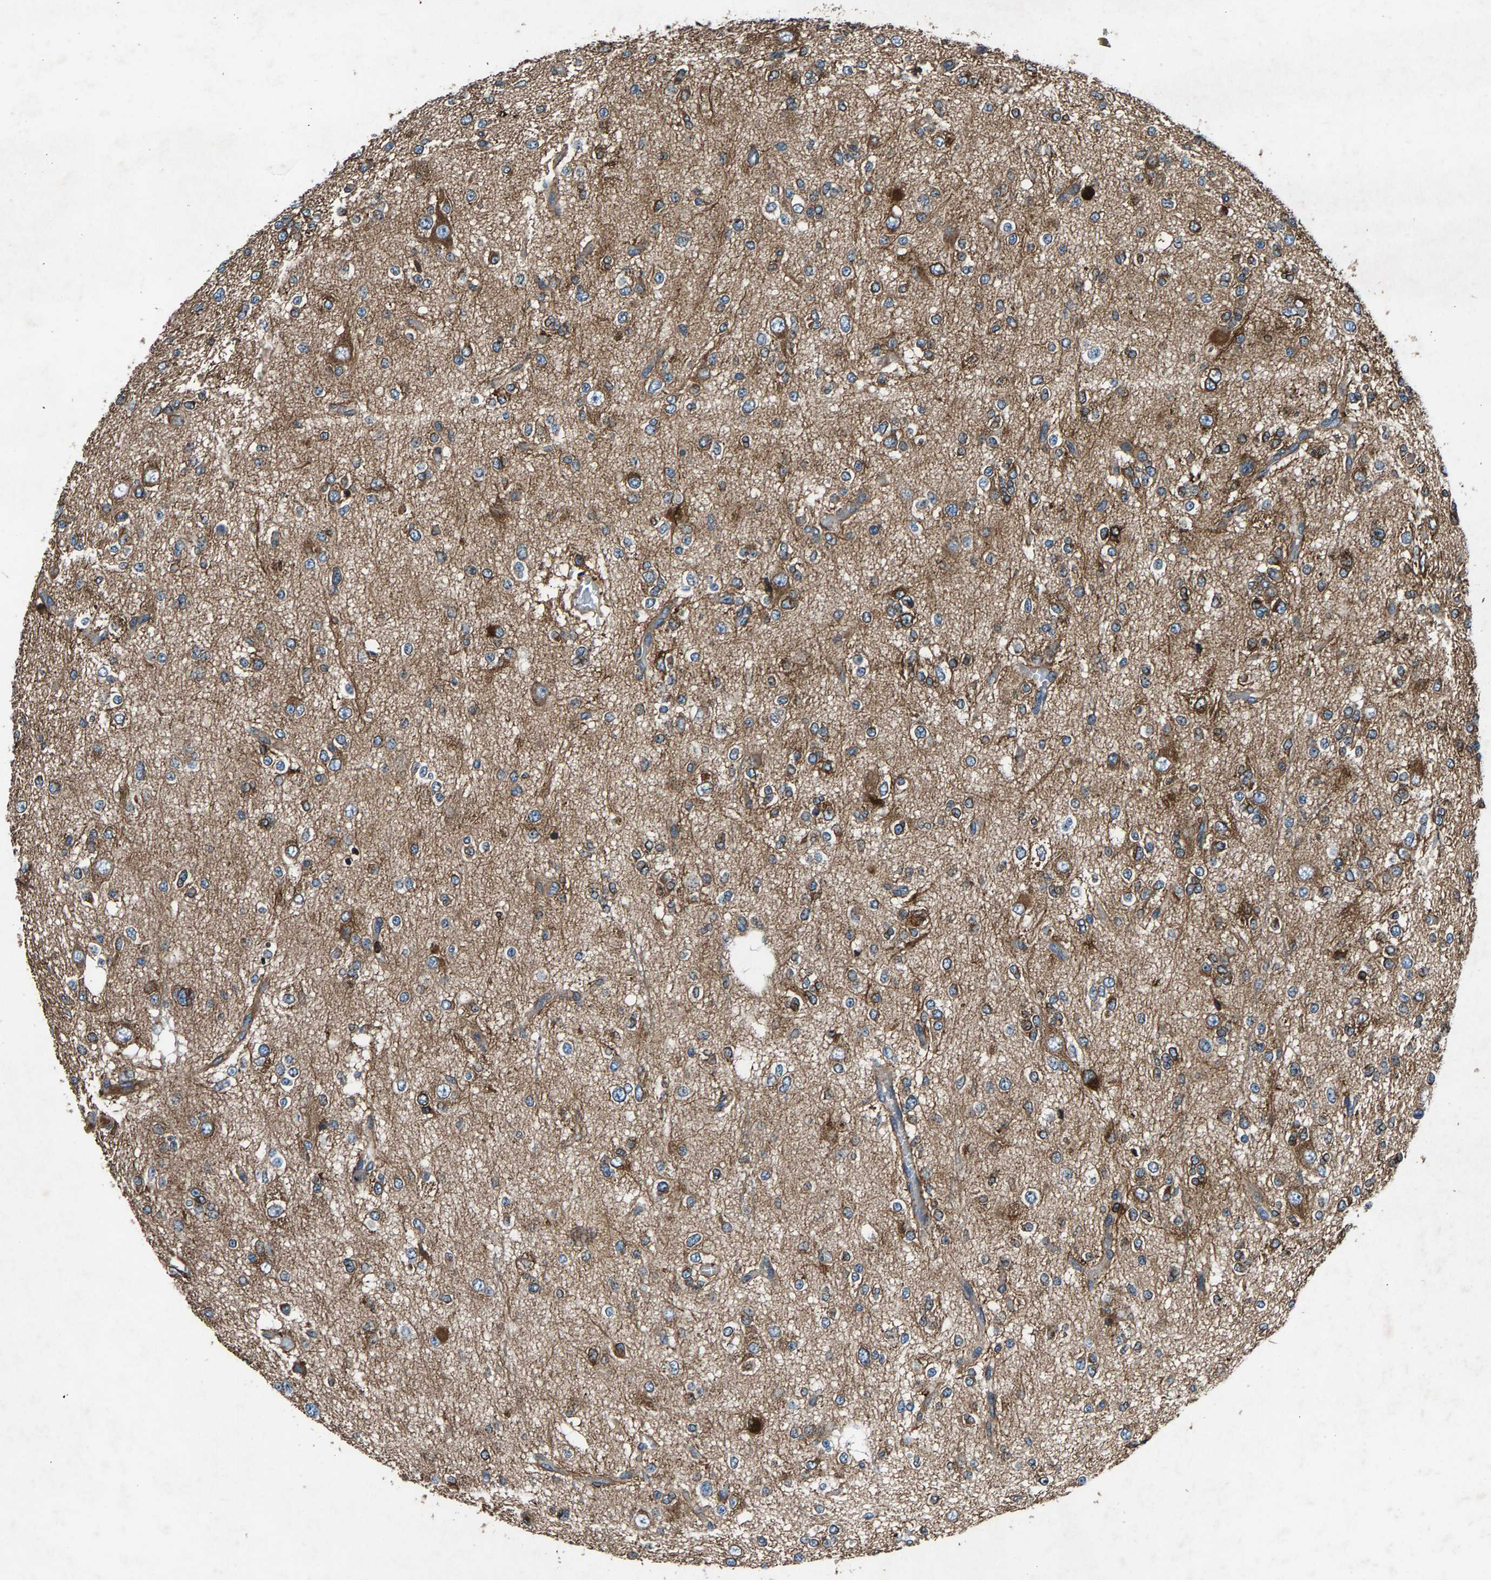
{"staining": {"intensity": "weak", "quantity": ">75%", "location": "cytoplasmic/membranous"}, "tissue": "glioma", "cell_type": "Tumor cells", "image_type": "cancer", "snomed": [{"axis": "morphology", "description": "Glioma, malignant, Low grade"}, {"axis": "topography", "description": "Brain"}], "caption": "Immunohistochemical staining of human glioma displays low levels of weak cytoplasmic/membranous protein staining in about >75% of tumor cells.", "gene": "LPCAT1", "patient": {"sex": "male", "age": 38}}